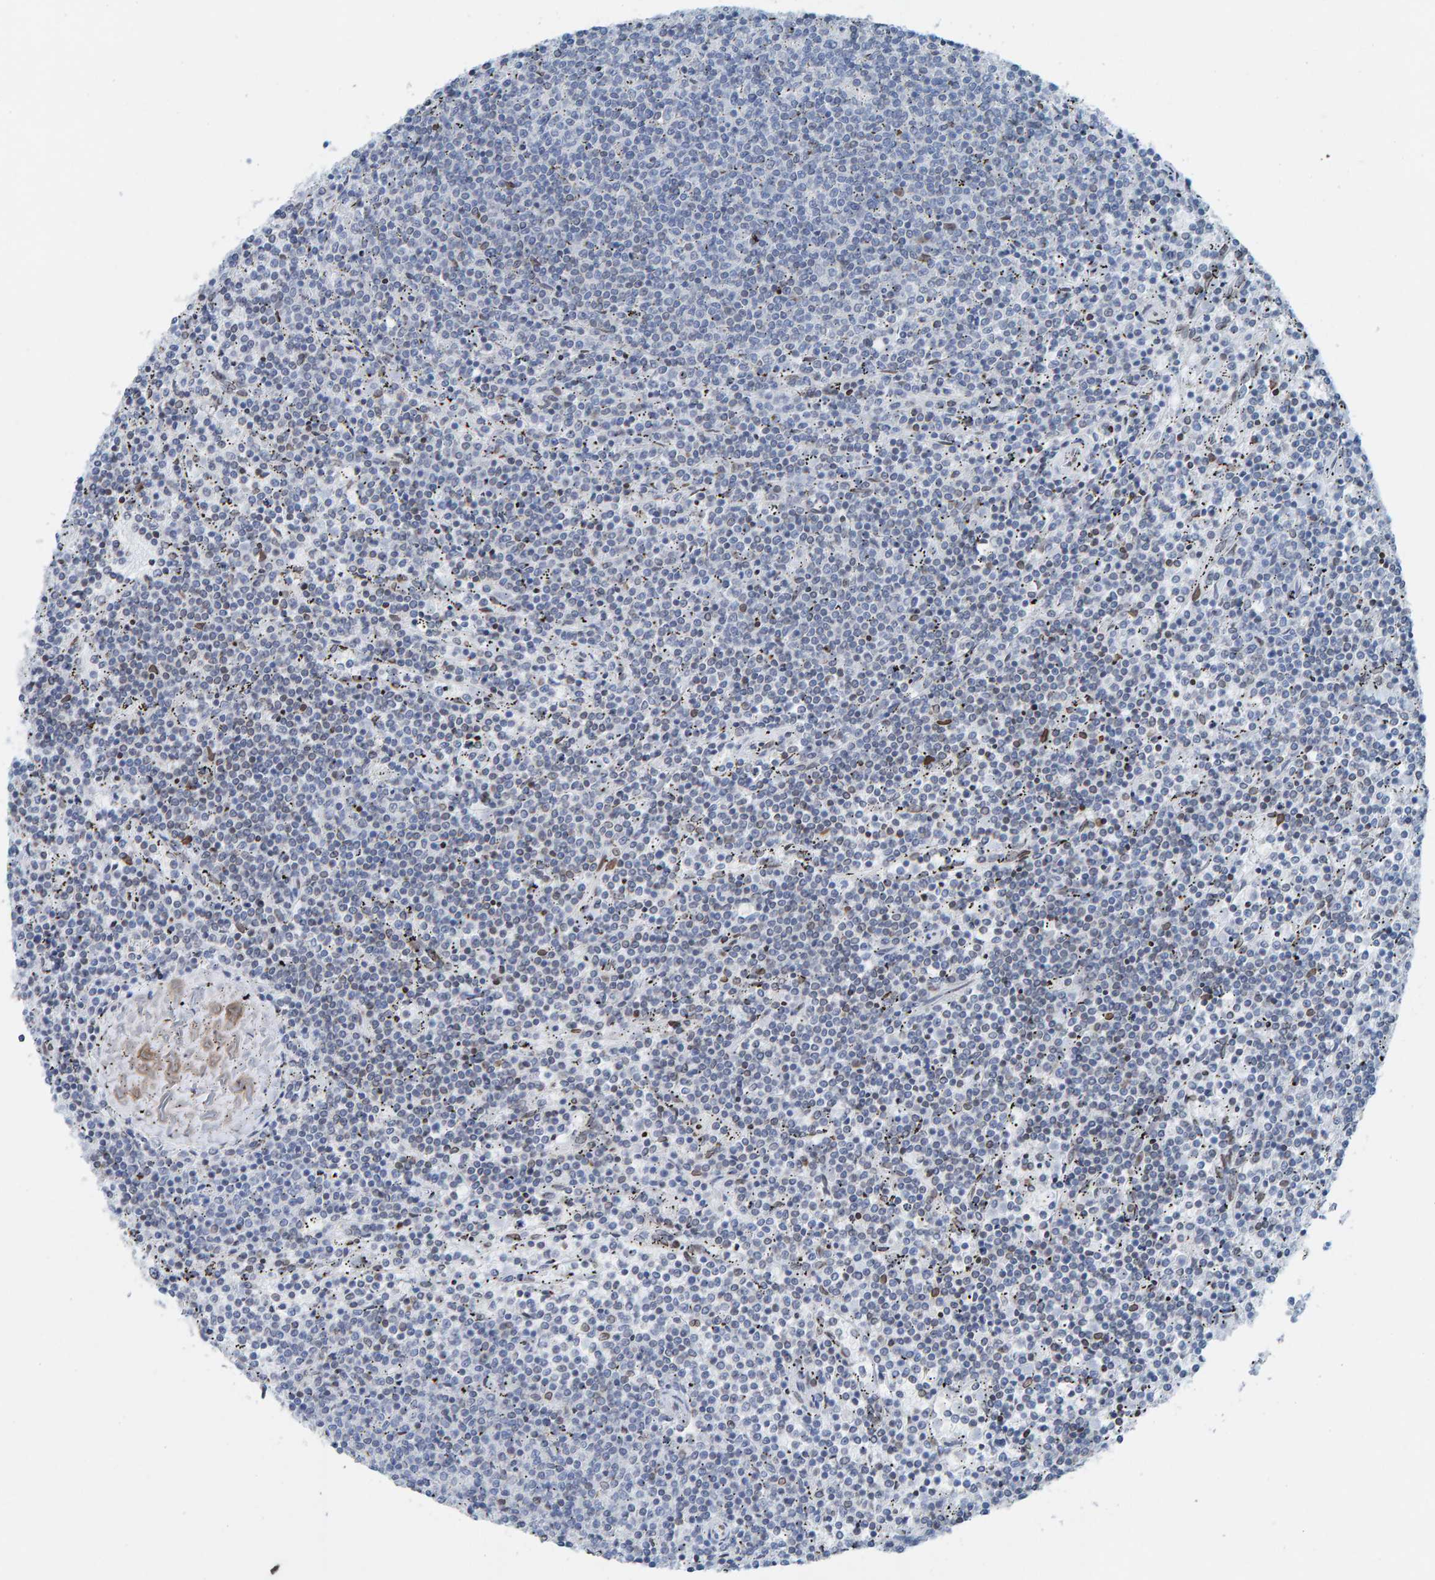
{"staining": {"intensity": "negative", "quantity": "none", "location": "none"}, "tissue": "lymphoma", "cell_type": "Tumor cells", "image_type": "cancer", "snomed": [{"axis": "morphology", "description": "Malignant lymphoma, non-Hodgkin's type, Low grade"}, {"axis": "topography", "description": "Spleen"}], "caption": "High magnification brightfield microscopy of malignant lymphoma, non-Hodgkin's type (low-grade) stained with DAB (brown) and counterstained with hematoxylin (blue): tumor cells show no significant expression.", "gene": "LMNB2", "patient": {"sex": "female", "age": 50}}